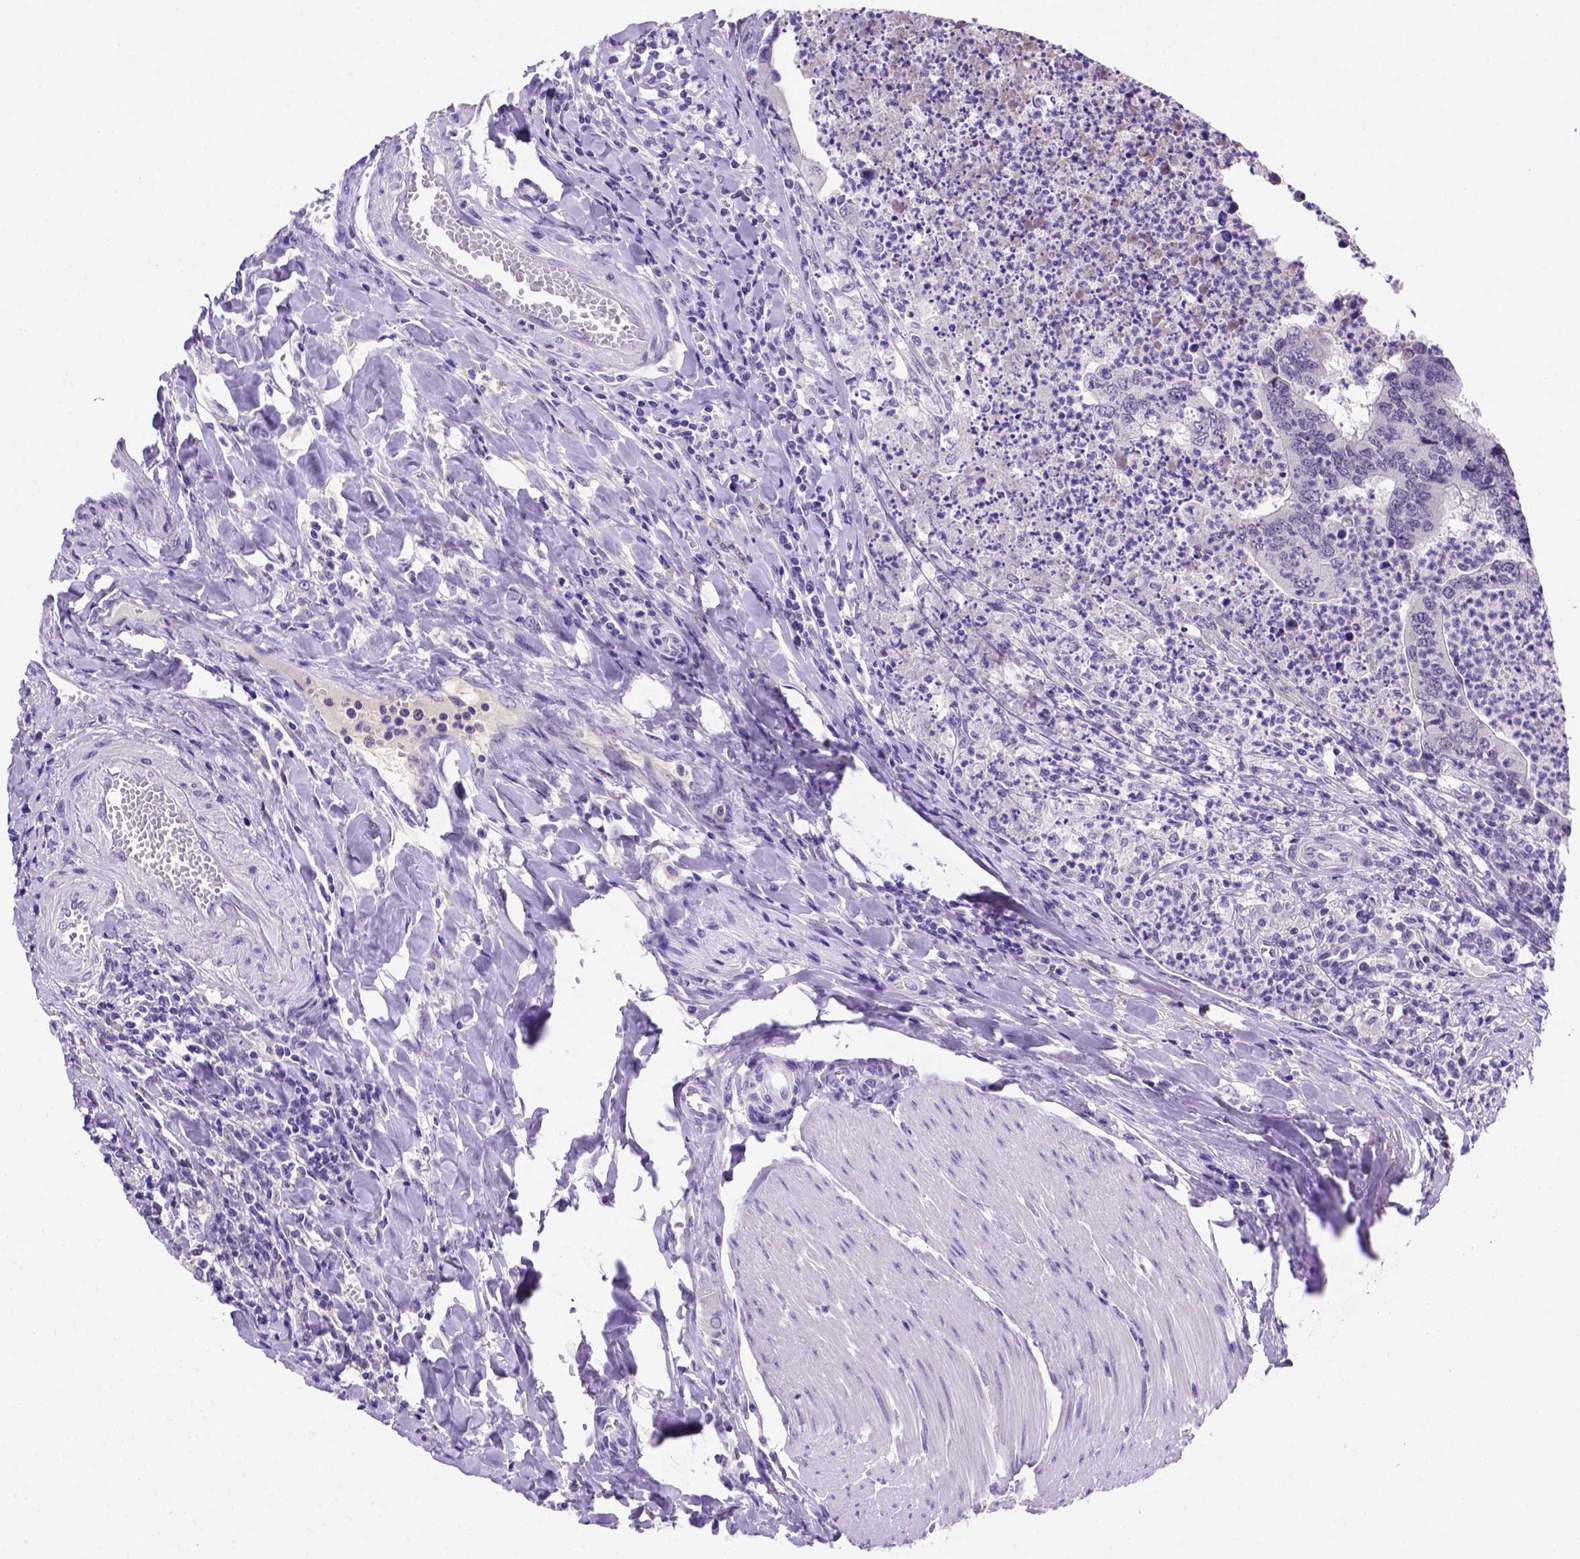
{"staining": {"intensity": "negative", "quantity": "none", "location": "none"}, "tissue": "colorectal cancer", "cell_type": "Tumor cells", "image_type": "cancer", "snomed": [{"axis": "morphology", "description": "Adenocarcinoma, NOS"}, {"axis": "topography", "description": "Colon"}], "caption": "IHC image of adenocarcinoma (colorectal) stained for a protein (brown), which demonstrates no staining in tumor cells.", "gene": "FAM81B", "patient": {"sex": "female", "age": 67}}